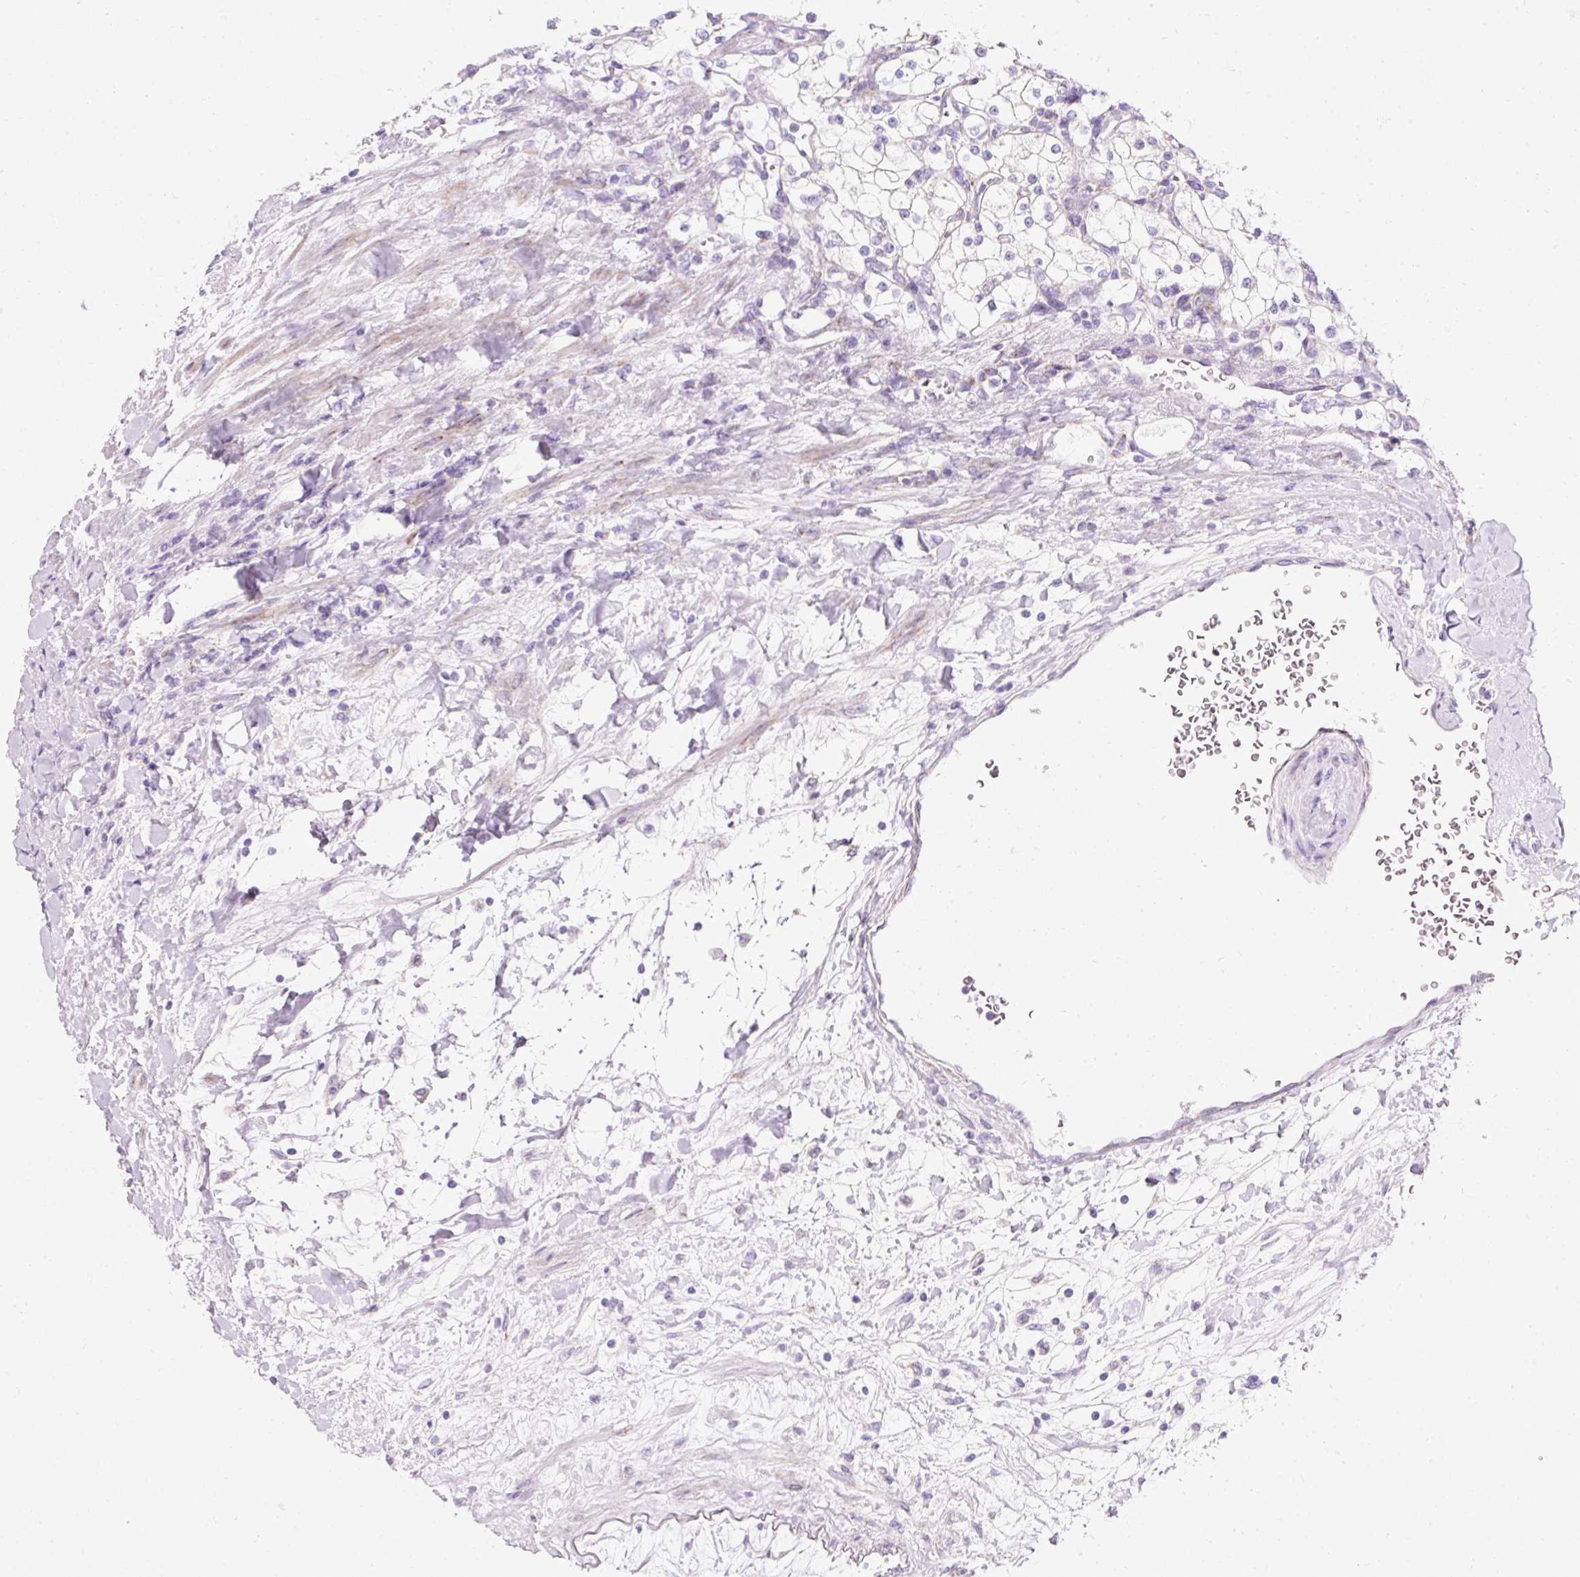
{"staining": {"intensity": "negative", "quantity": "none", "location": "none"}, "tissue": "renal cancer", "cell_type": "Tumor cells", "image_type": "cancer", "snomed": [{"axis": "morphology", "description": "Adenocarcinoma, NOS"}, {"axis": "topography", "description": "Kidney"}], "caption": "The immunohistochemistry (IHC) histopathology image has no significant expression in tumor cells of renal cancer tissue. (Brightfield microscopy of DAB IHC at high magnification).", "gene": "PLPP2", "patient": {"sex": "male", "age": 80}}